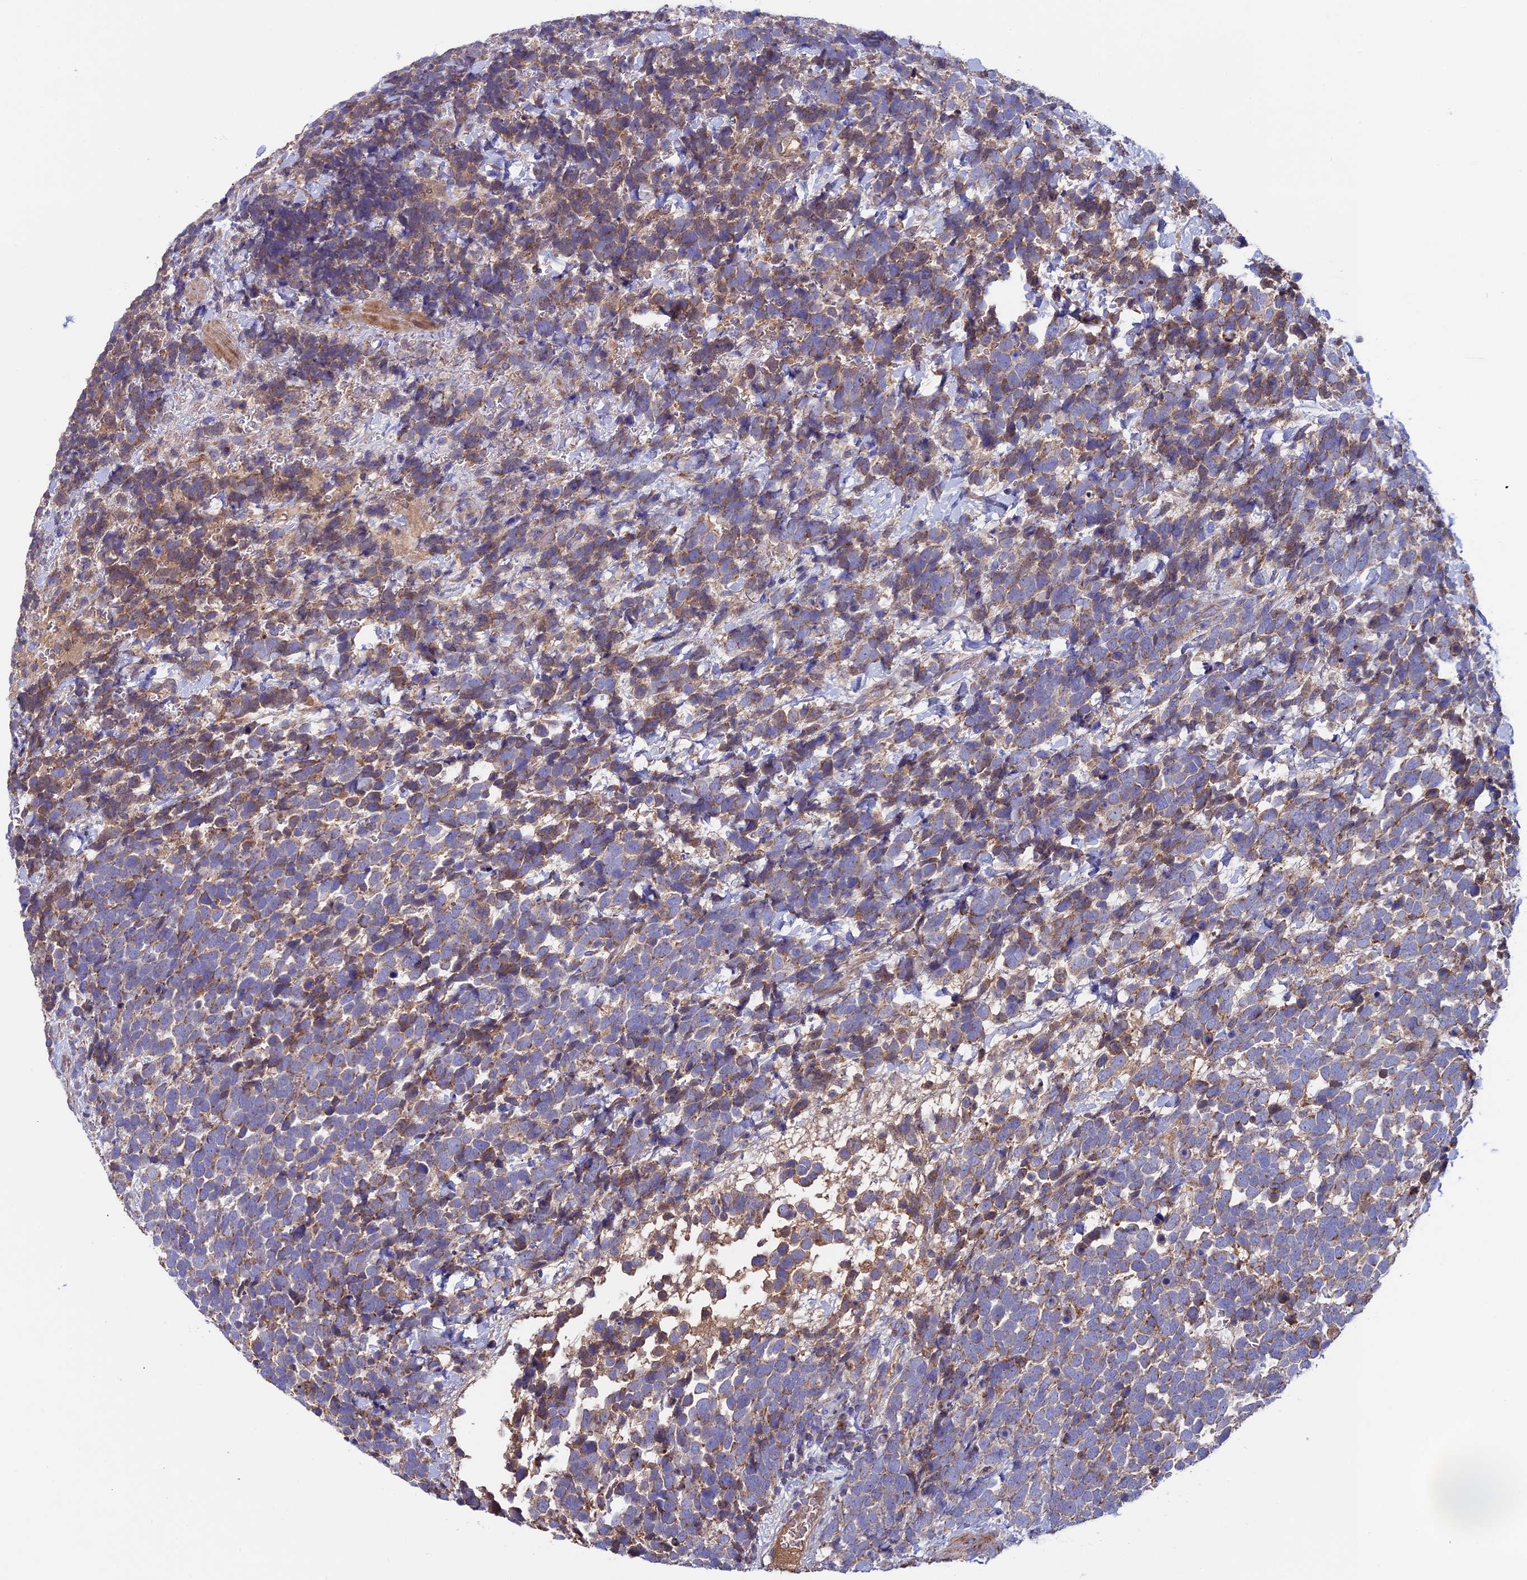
{"staining": {"intensity": "moderate", "quantity": ">75%", "location": "cytoplasmic/membranous"}, "tissue": "urothelial cancer", "cell_type": "Tumor cells", "image_type": "cancer", "snomed": [{"axis": "morphology", "description": "Urothelial carcinoma, High grade"}, {"axis": "topography", "description": "Urinary bladder"}], "caption": "A brown stain highlights moderate cytoplasmic/membranous staining of a protein in human high-grade urothelial carcinoma tumor cells. Ihc stains the protein of interest in brown and the nuclei are stained blue.", "gene": "SLC15A5", "patient": {"sex": "female", "age": 82}}